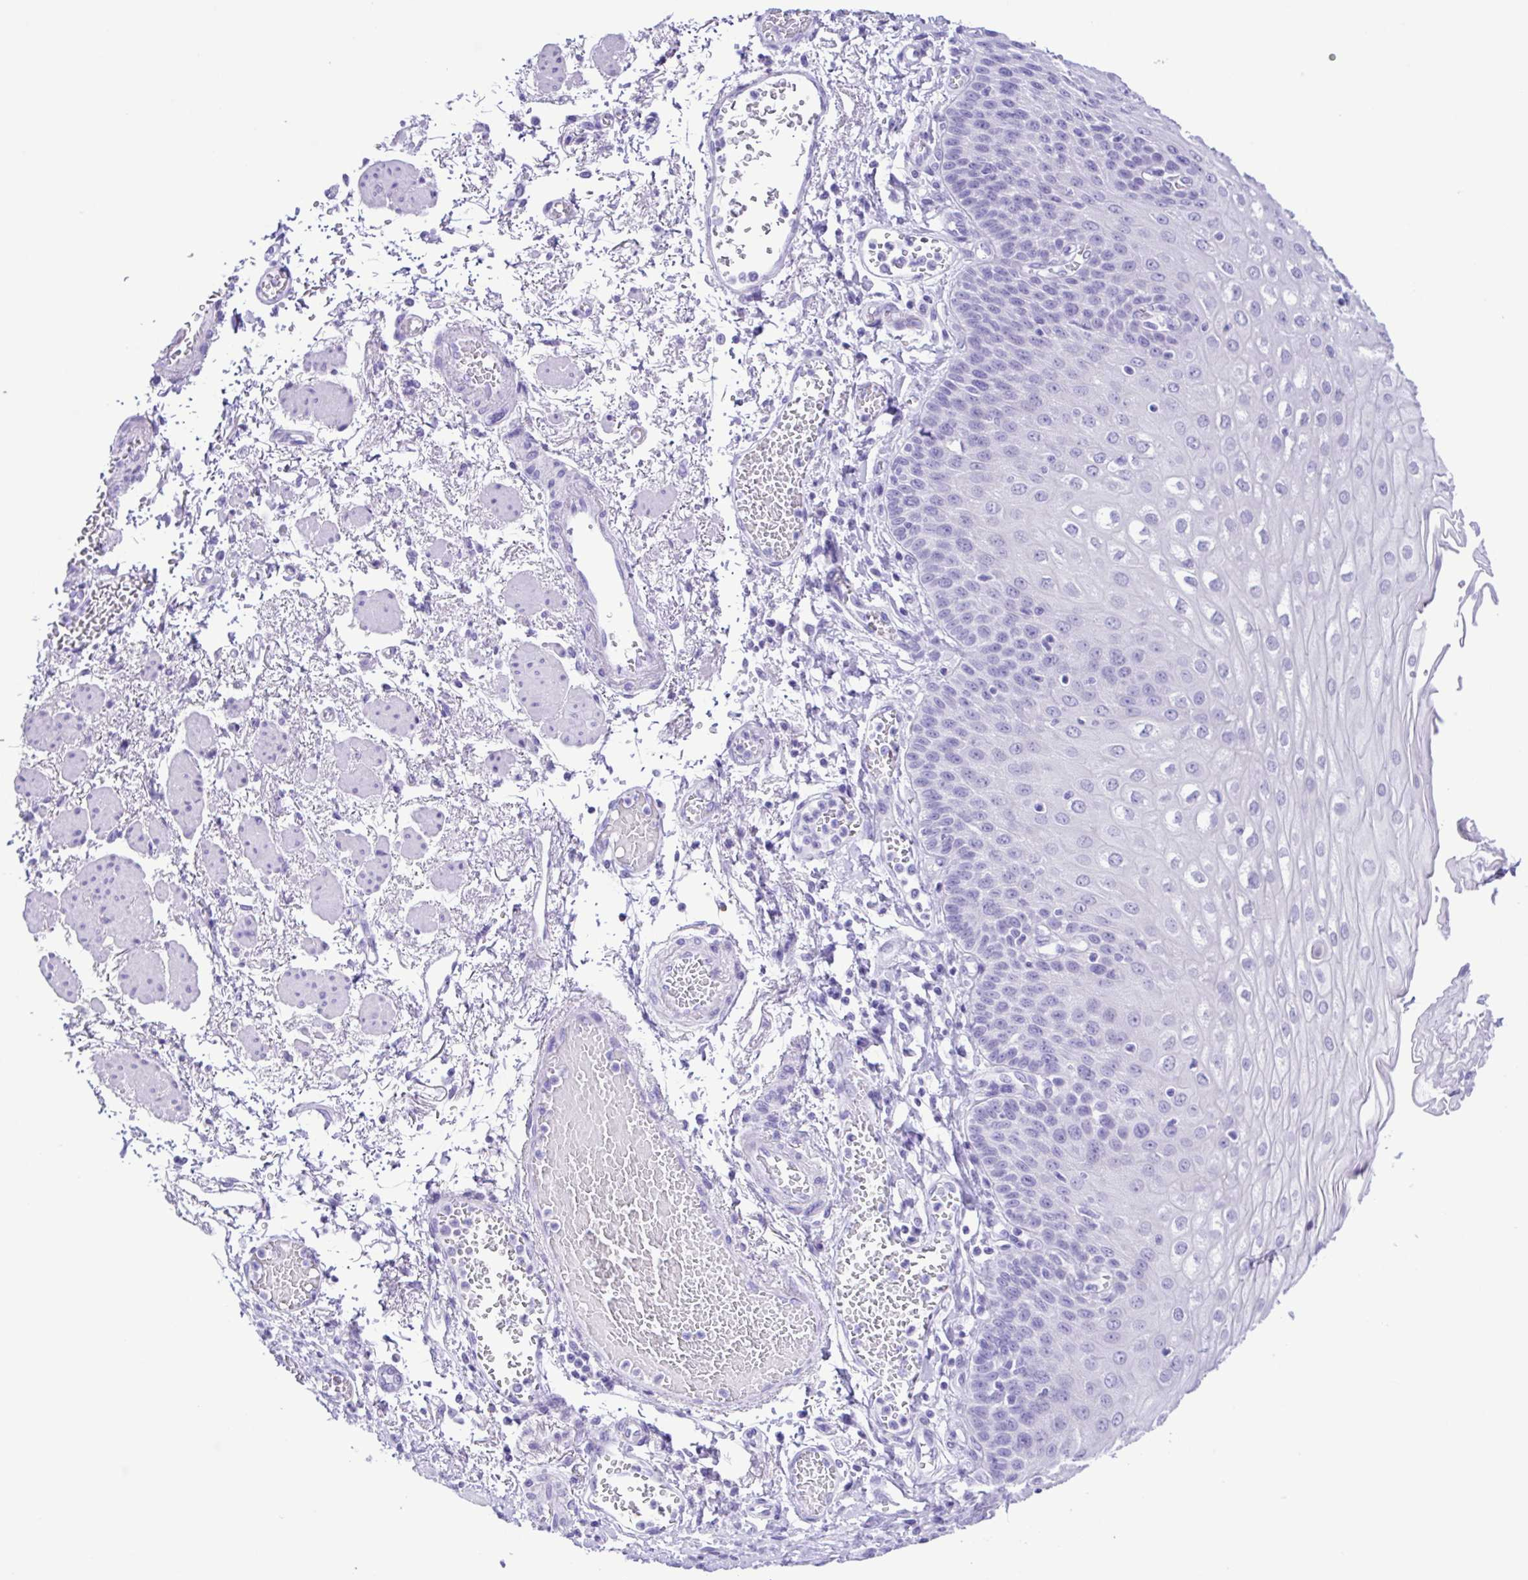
{"staining": {"intensity": "negative", "quantity": "none", "location": "none"}, "tissue": "esophagus", "cell_type": "Squamous epithelial cells", "image_type": "normal", "snomed": [{"axis": "morphology", "description": "Normal tissue, NOS"}, {"axis": "morphology", "description": "Adenocarcinoma, NOS"}, {"axis": "topography", "description": "Esophagus"}], "caption": "Immunohistochemistry (IHC) photomicrograph of unremarkable esophagus: esophagus stained with DAB (3,3'-diaminobenzidine) demonstrates no significant protein positivity in squamous epithelial cells. (DAB immunohistochemistry with hematoxylin counter stain).", "gene": "CASP14", "patient": {"sex": "male", "age": 81}}